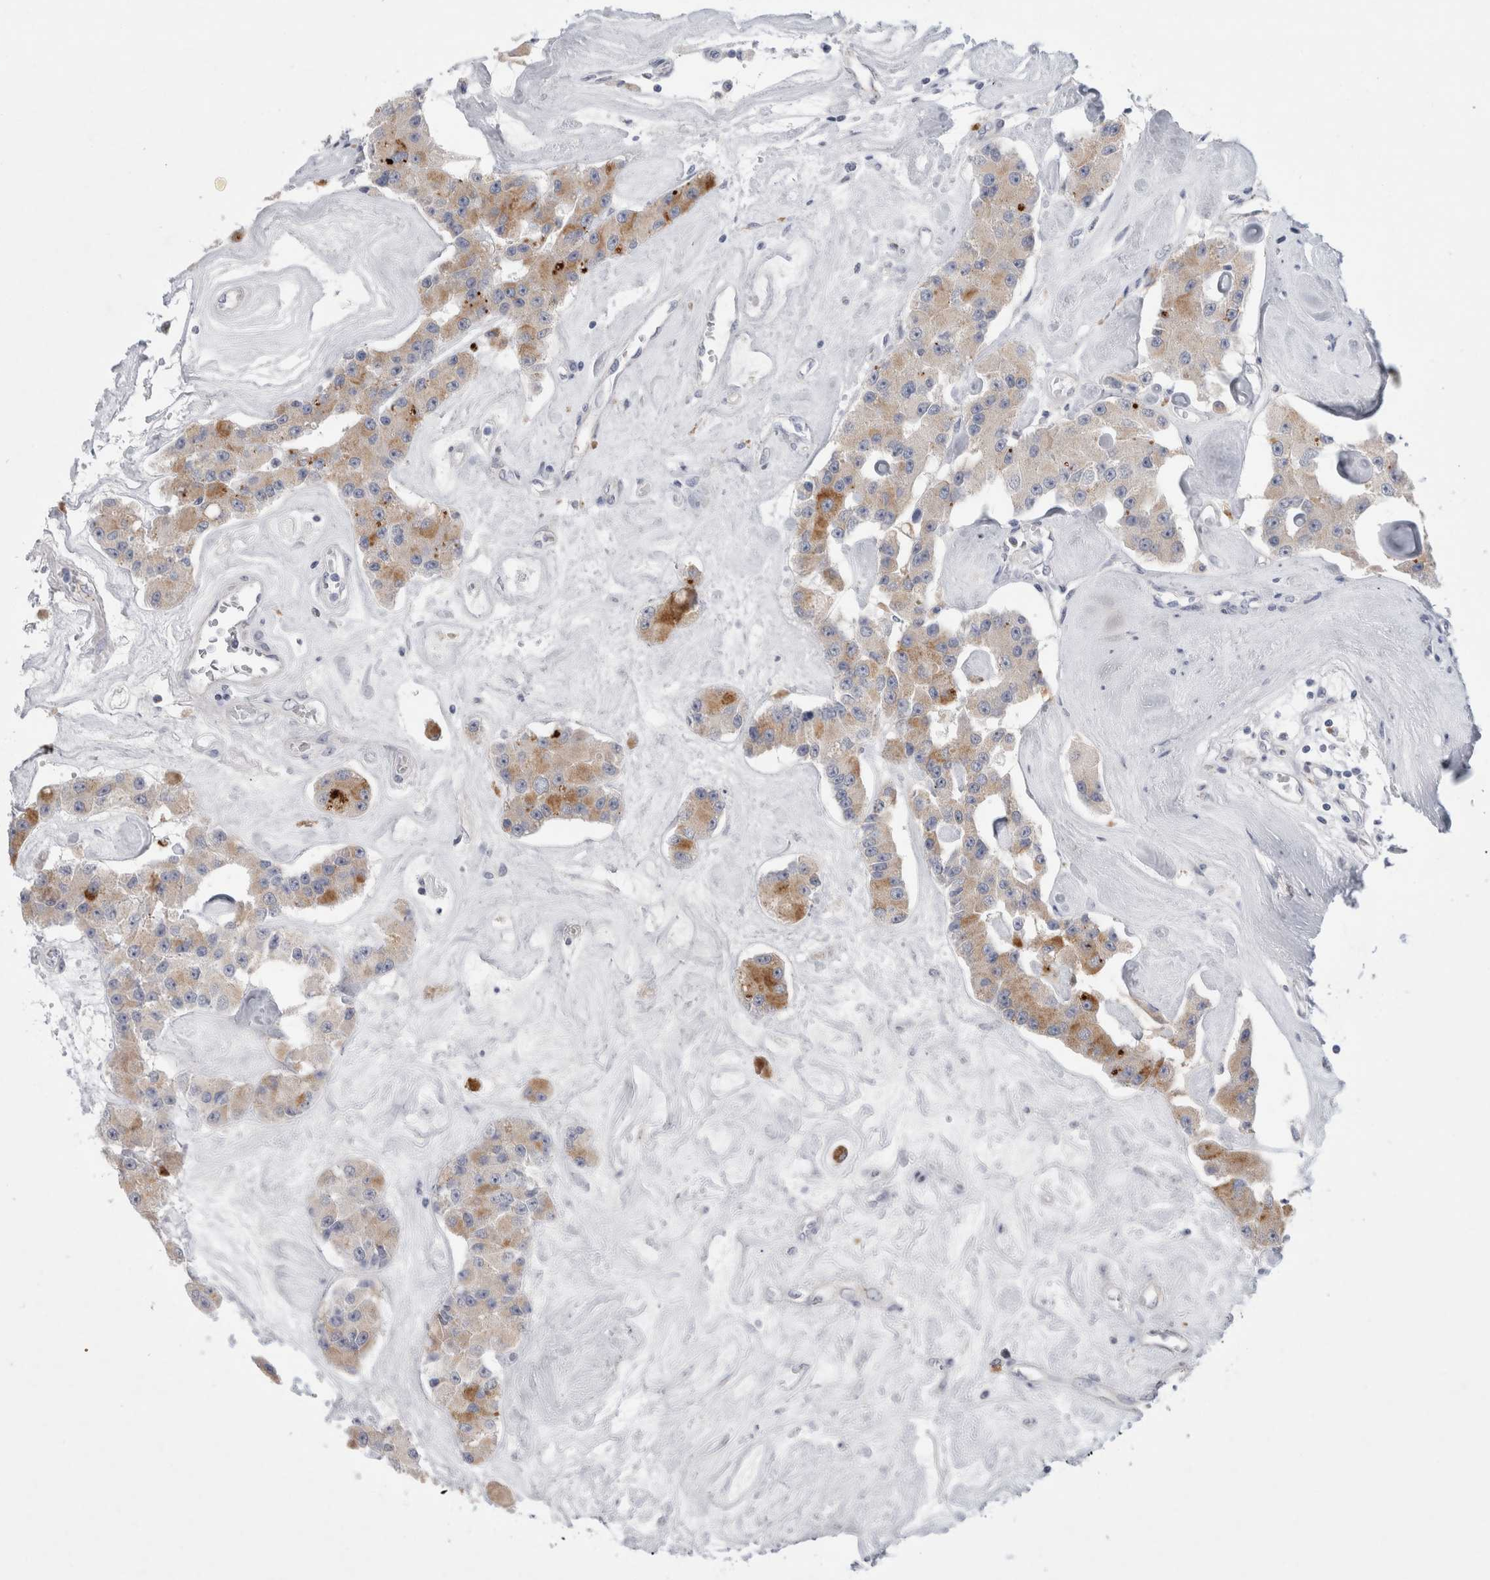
{"staining": {"intensity": "moderate", "quantity": "25%-75%", "location": "cytoplasmic/membranous"}, "tissue": "carcinoid", "cell_type": "Tumor cells", "image_type": "cancer", "snomed": [{"axis": "morphology", "description": "Carcinoid, malignant, NOS"}, {"axis": "topography", "description": "Pancreas"}], "caption": "Brown immunohistochemical staining in carcinoid exhibits moderate cytoplasmic/membranous expression in about 25%-75% of tumor cells. (DAB (3,3'-diaminobenzidine) IHC, brown staining for protein, blue staining for nuclei).", "gene": "GAA", "patient": {"sex": "male", "age": 41}}